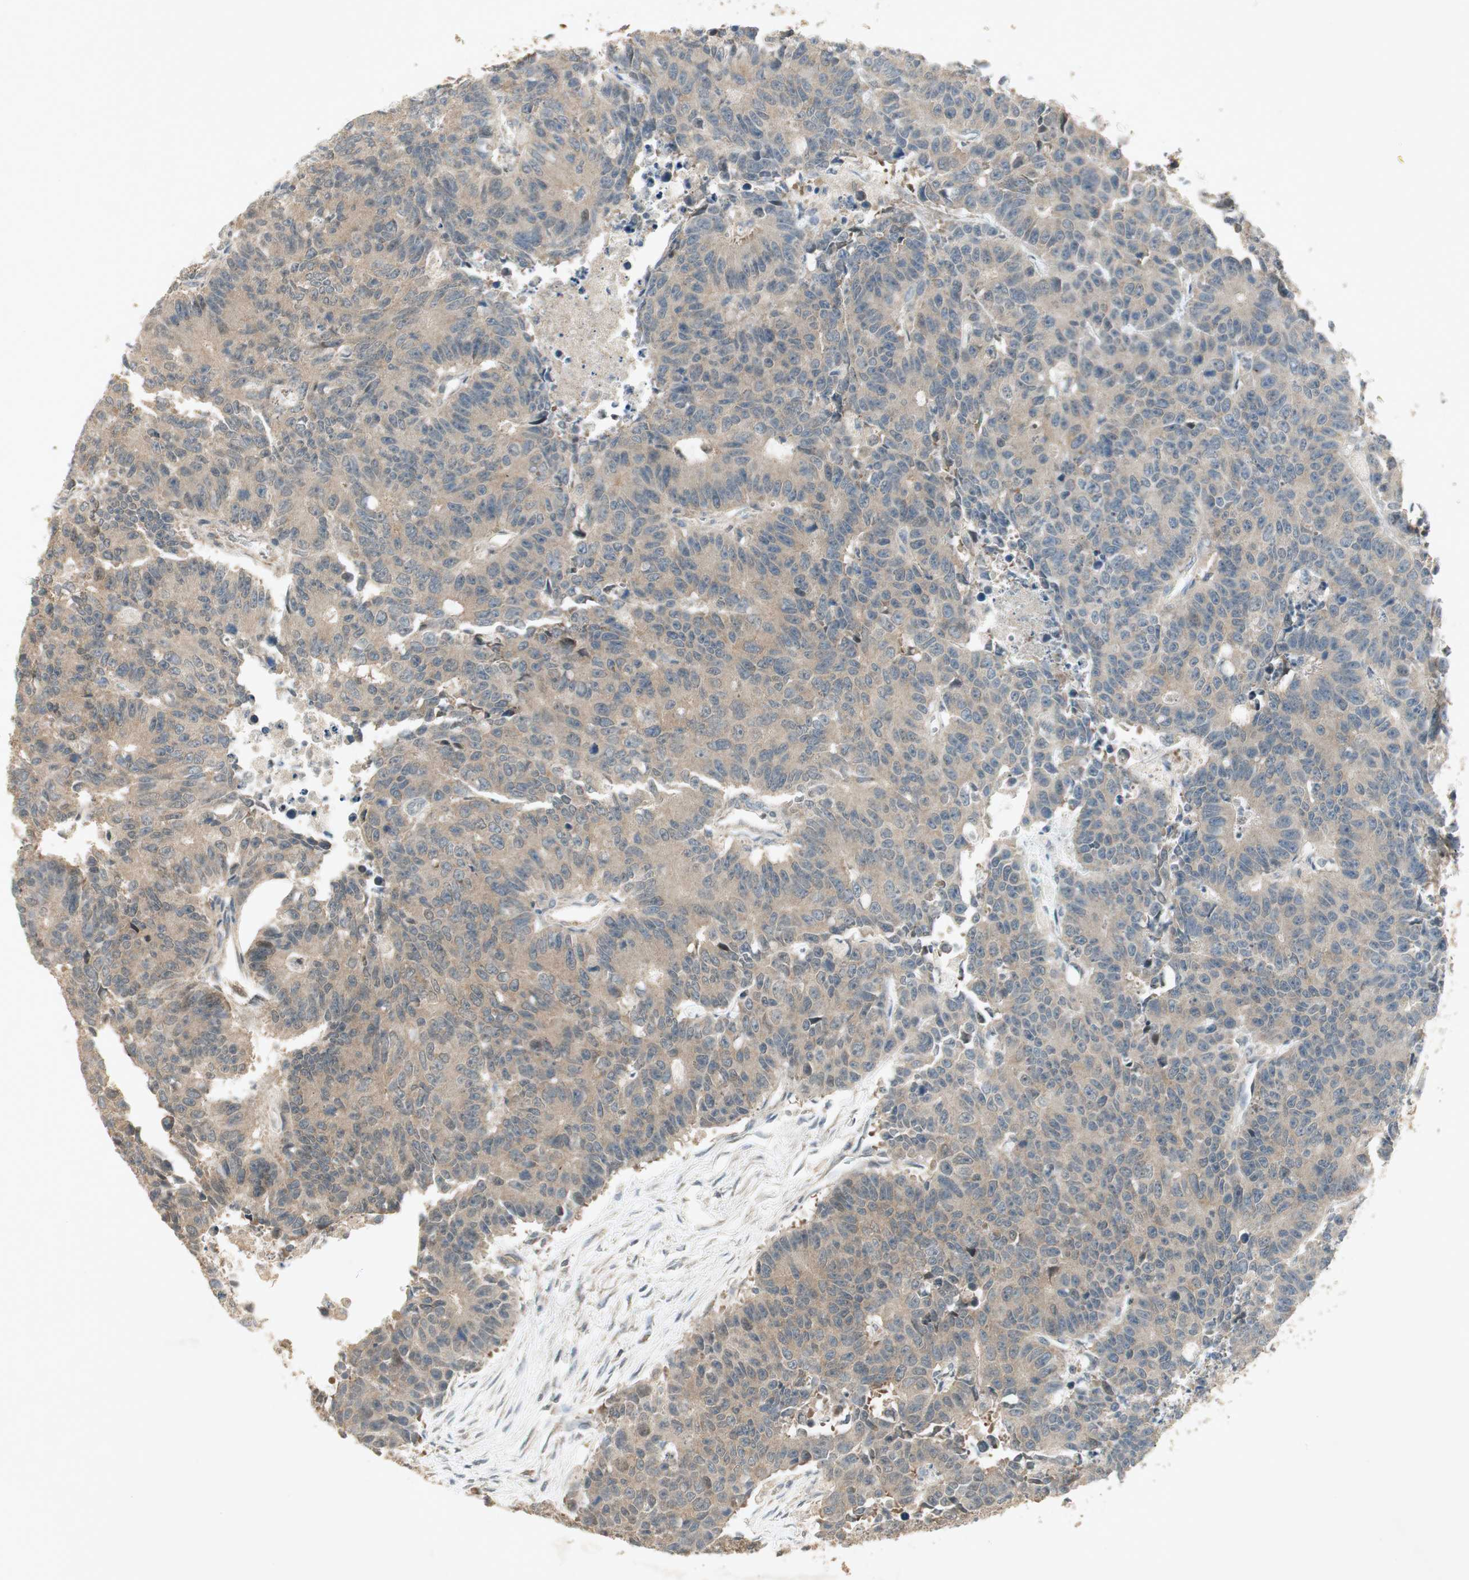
{"staining": {"intensity": "moderate", "quantity": ">75%", "location": "cytoplasmic/membranous"}, "tissue": "colorectal cancer", "cell_type": "Tumor cells", "image_type": "cancer", "snomed": [{"axis": "morphology", "description": "Adenocarcinoma, NOS"}, {"axis": "topography", "description": "Colon"}], "caption": "Immunohistochemistry (DAB (3,3'-diaminobenzidine)) staining of colorectal cancer shows moderate cytoplasmic/membranous protein staining in about >75% of tumor cells.", "gene": "USP2", "patient": {"sex": "female", "age": 86}}